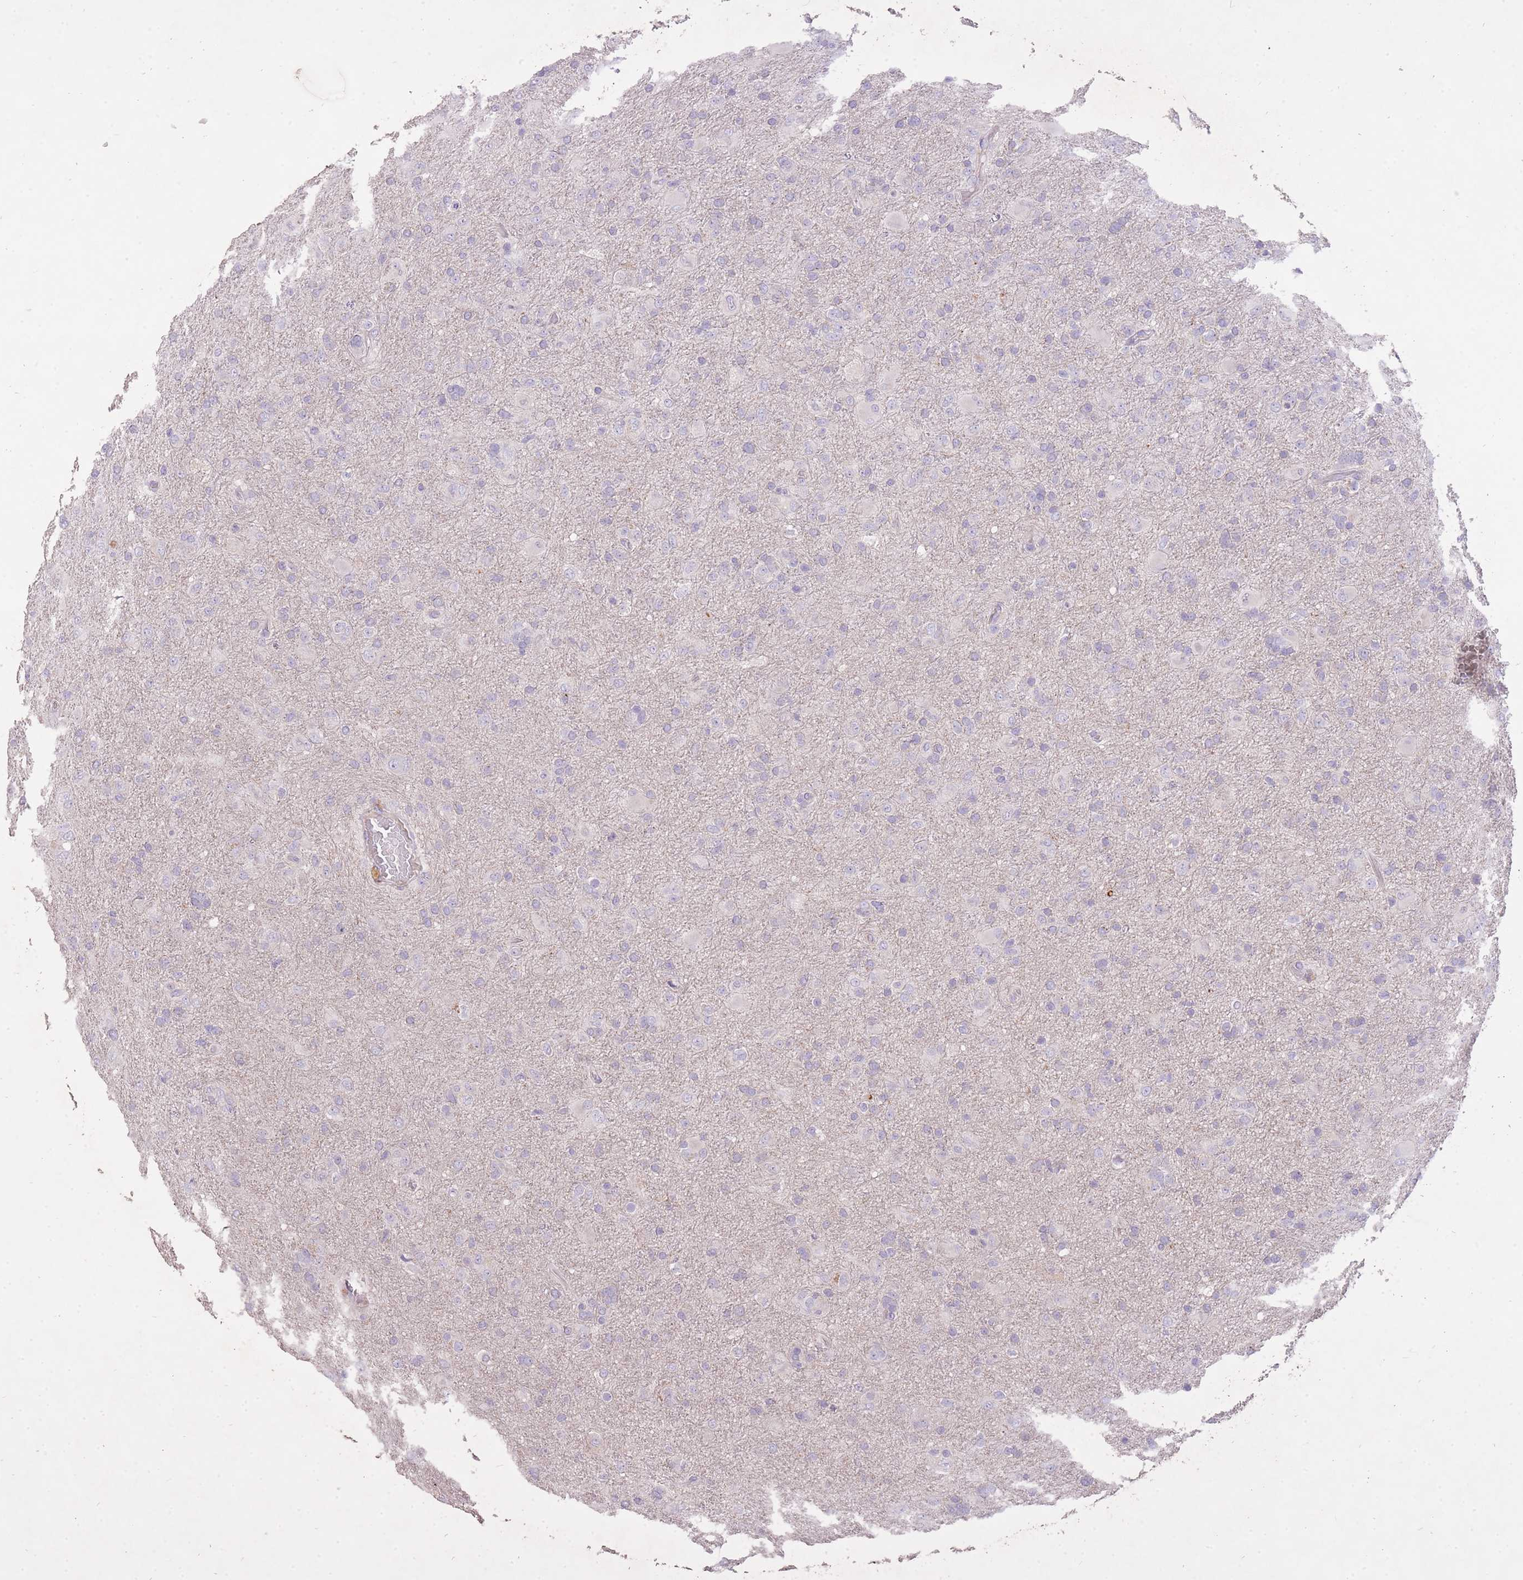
{"staining": {"intensity": "negative", "quantity": "none", "location": "none"}, "tissue": "glioma", "cell_type": "Tumor cells", "image_type": "cancer", "snomed": [{"axis": "morphology", "description": "Glioma, malignant, Low grade"}, {"axis": "topography", "description": "Brain"}], "caption": "High magnification brightfield microscopy of glioma stained with DAB (brown) and counterstained with hematoxylin (blue): tumor cells show no significant staining.", "gene": "FRG2C", "patient": {"sex": "male", "age": 65}}